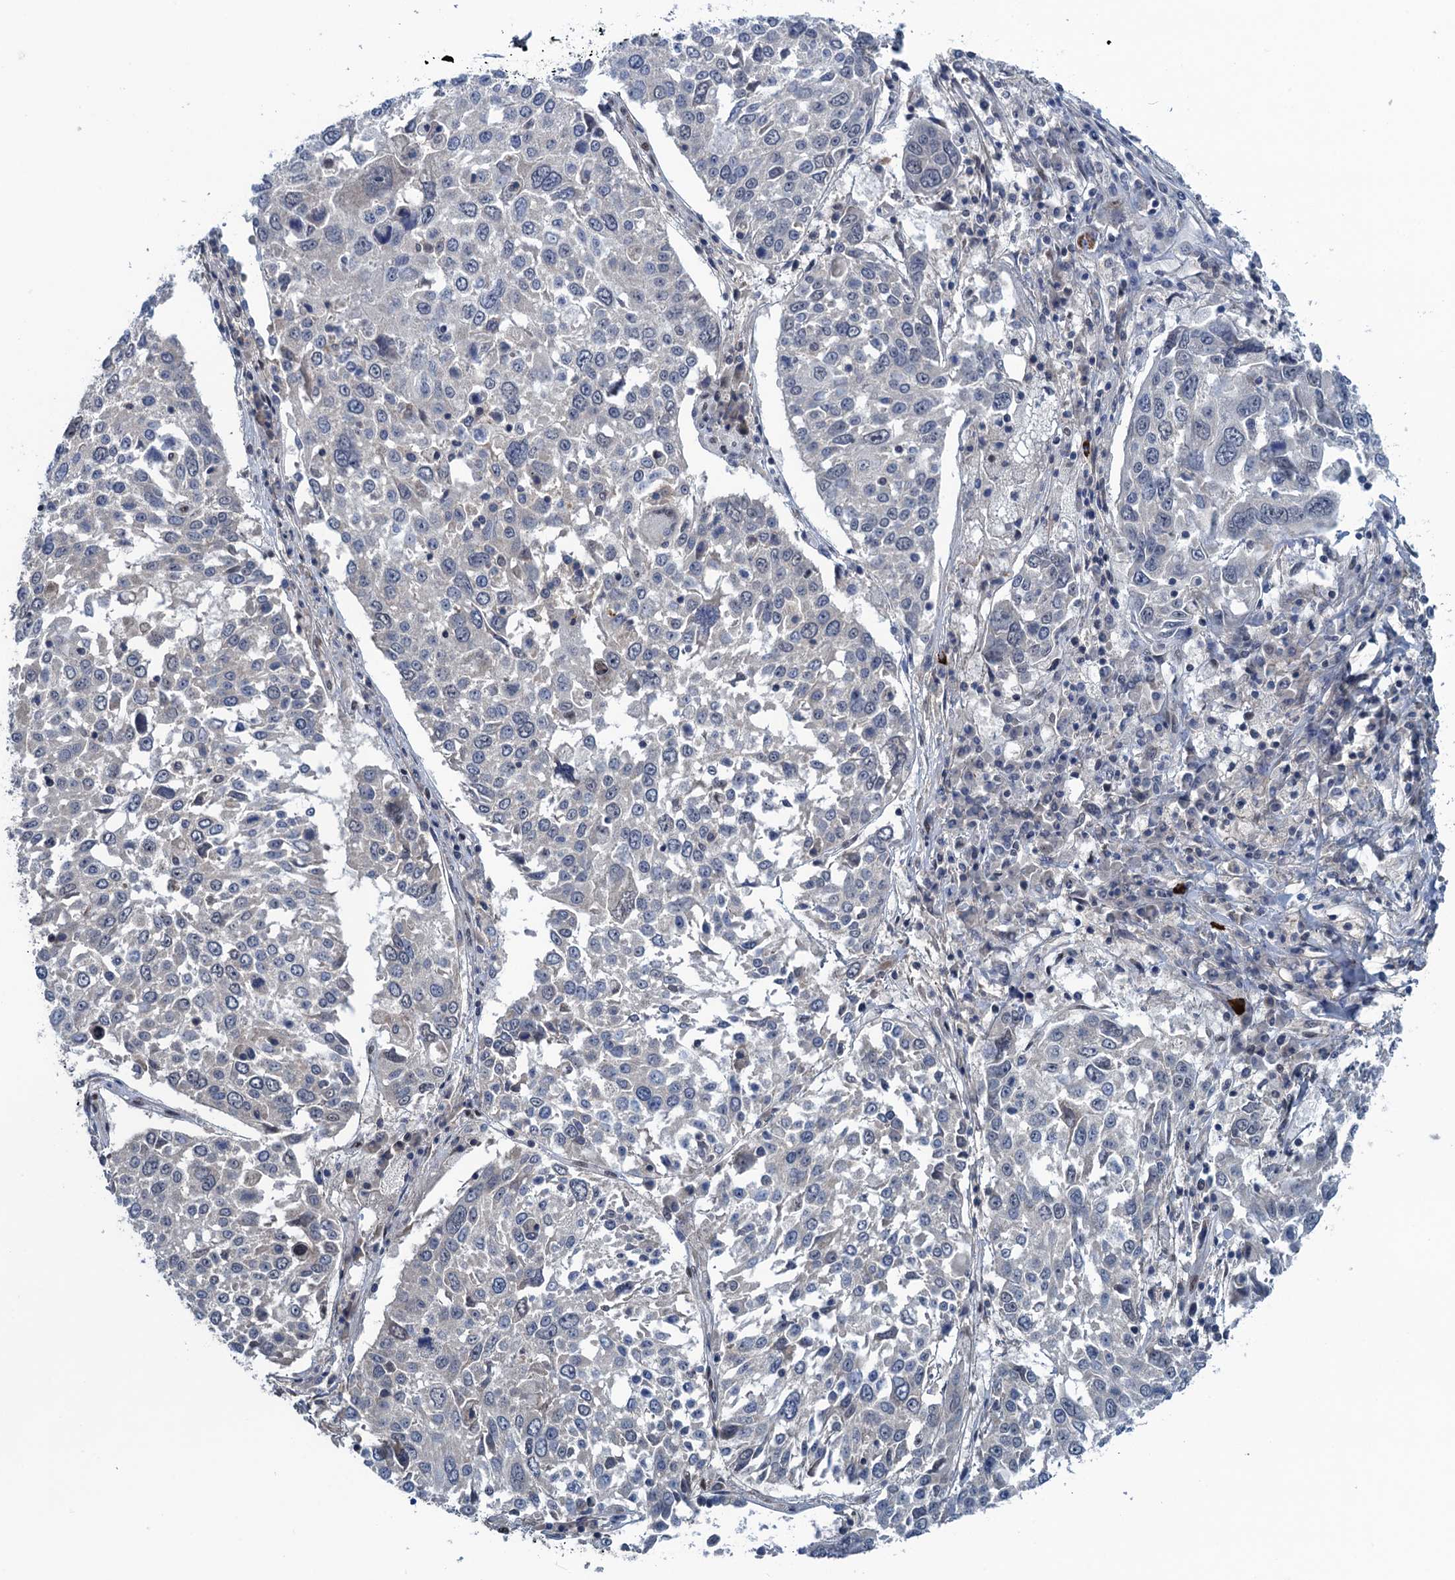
{"staining": {"intensity": "negative", "quantity": "none", "location": "none"}, "tissue": "lung cancer", "cell_type": "Tumor cells", "image_type": "cancer", "snomed": [{"axis": "morphology", "description": "Squamous cell carcinoma, NOS"}, {"axis": "topography", "description": "Lung"}], "caption": "This is an immunohistochemistry (IHC) histopathology image of lung cancer (squamous cell carcinoma). There is no staining in tumor cells.", "gene": "SAE1", "patient": {"sex": "male", "age": 65}}